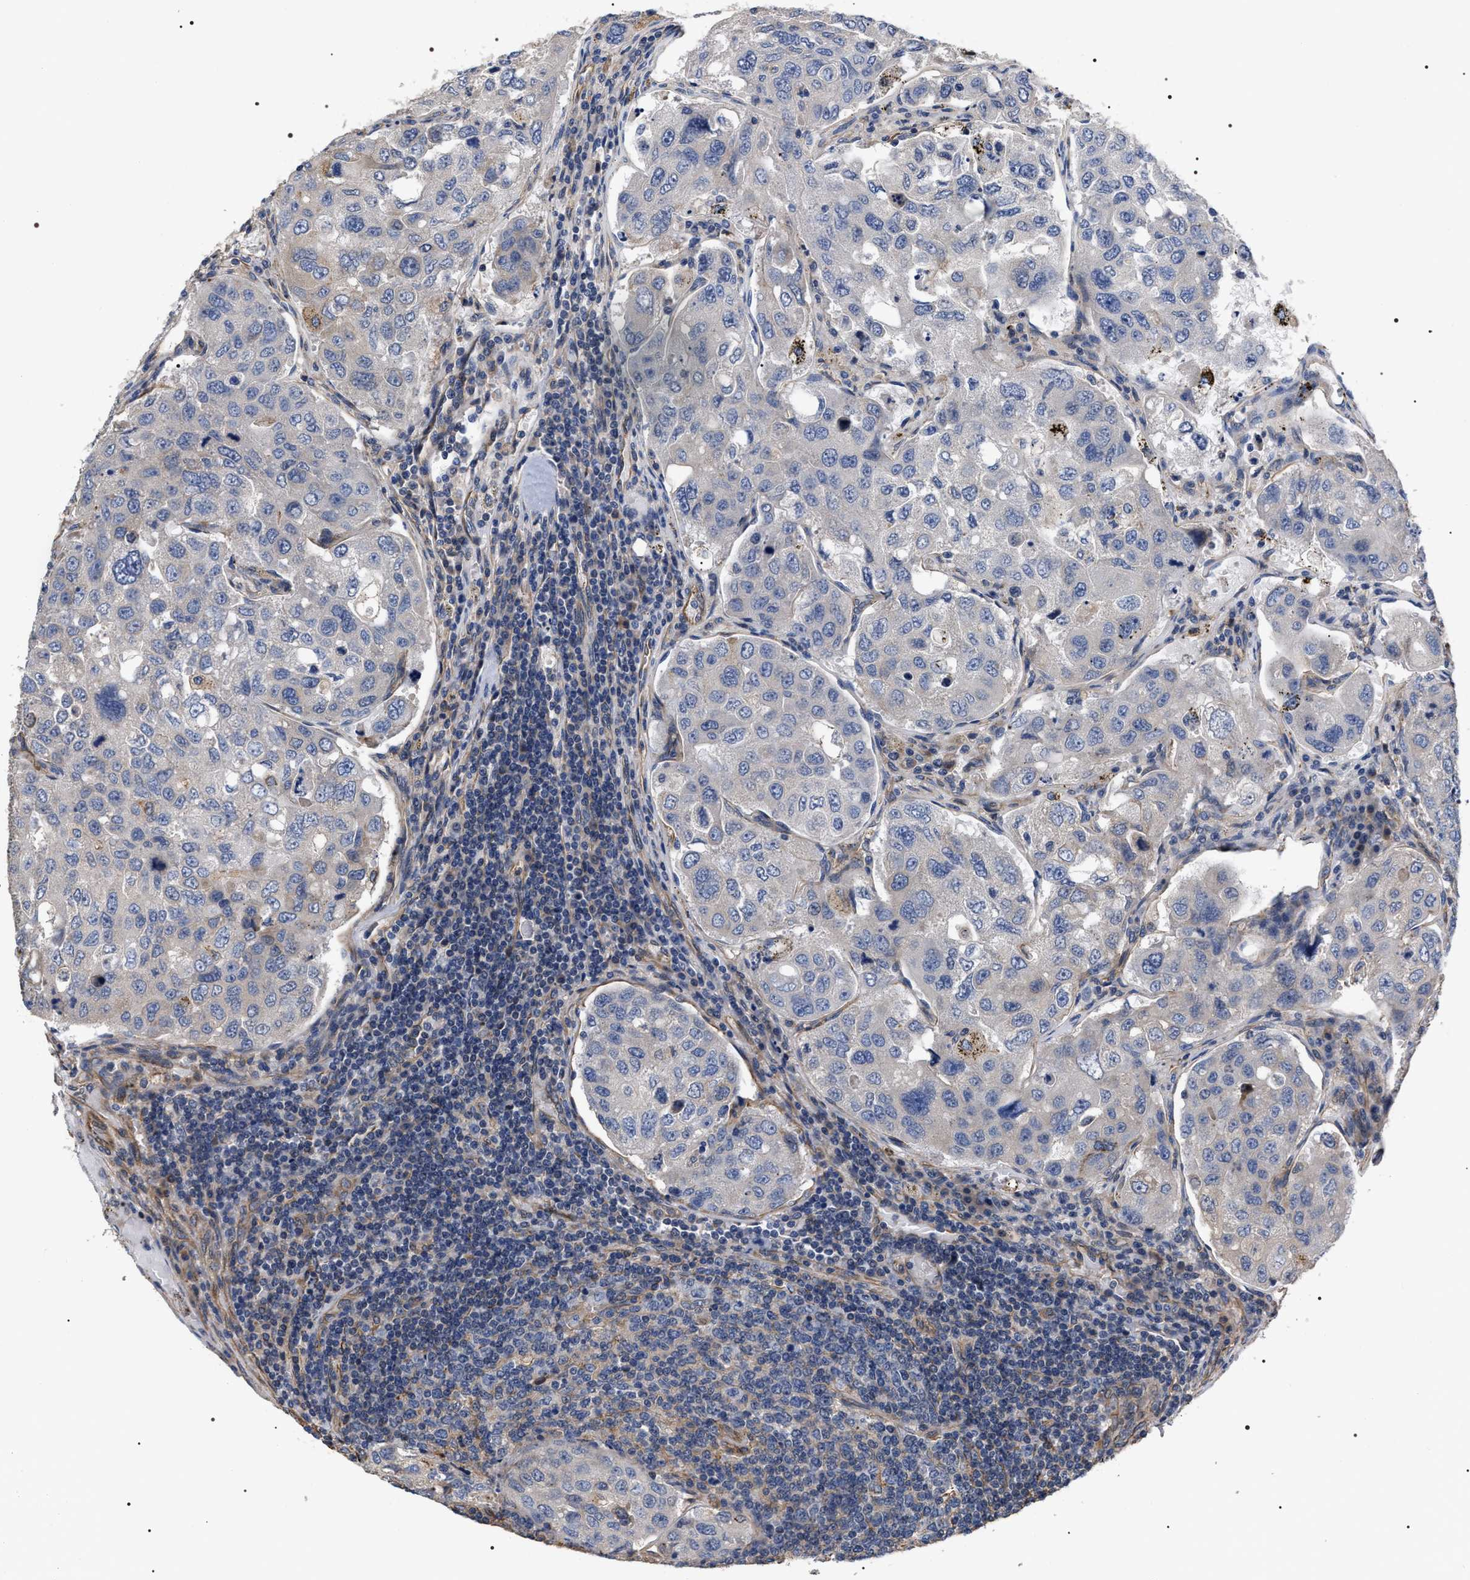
{"staining": {"intensity": "negative", "quantity": "none", "location": "none"}, "tissue": "urothelial cancer", "cell_type": "Tumor cells", "image_type": "cancer", "snomed": [{"axis": "morphology", "description": "Urothelial carcinoma, High grade"}, {"axis": "topography", "description": "Lymph node"}, {"axis": "topography", "description": "Urinary bladder"}], "caption": "Image shows no protein expression in tumor cells of urothelial carcinoma (high-grade) tissue. Brightfield microscopy of IHC stained with DAB (brown) and hematoxylin (blue), captured at high magnification.", "gene": "TSPAN33", "patient": {"sex": "male", "age": 51}}